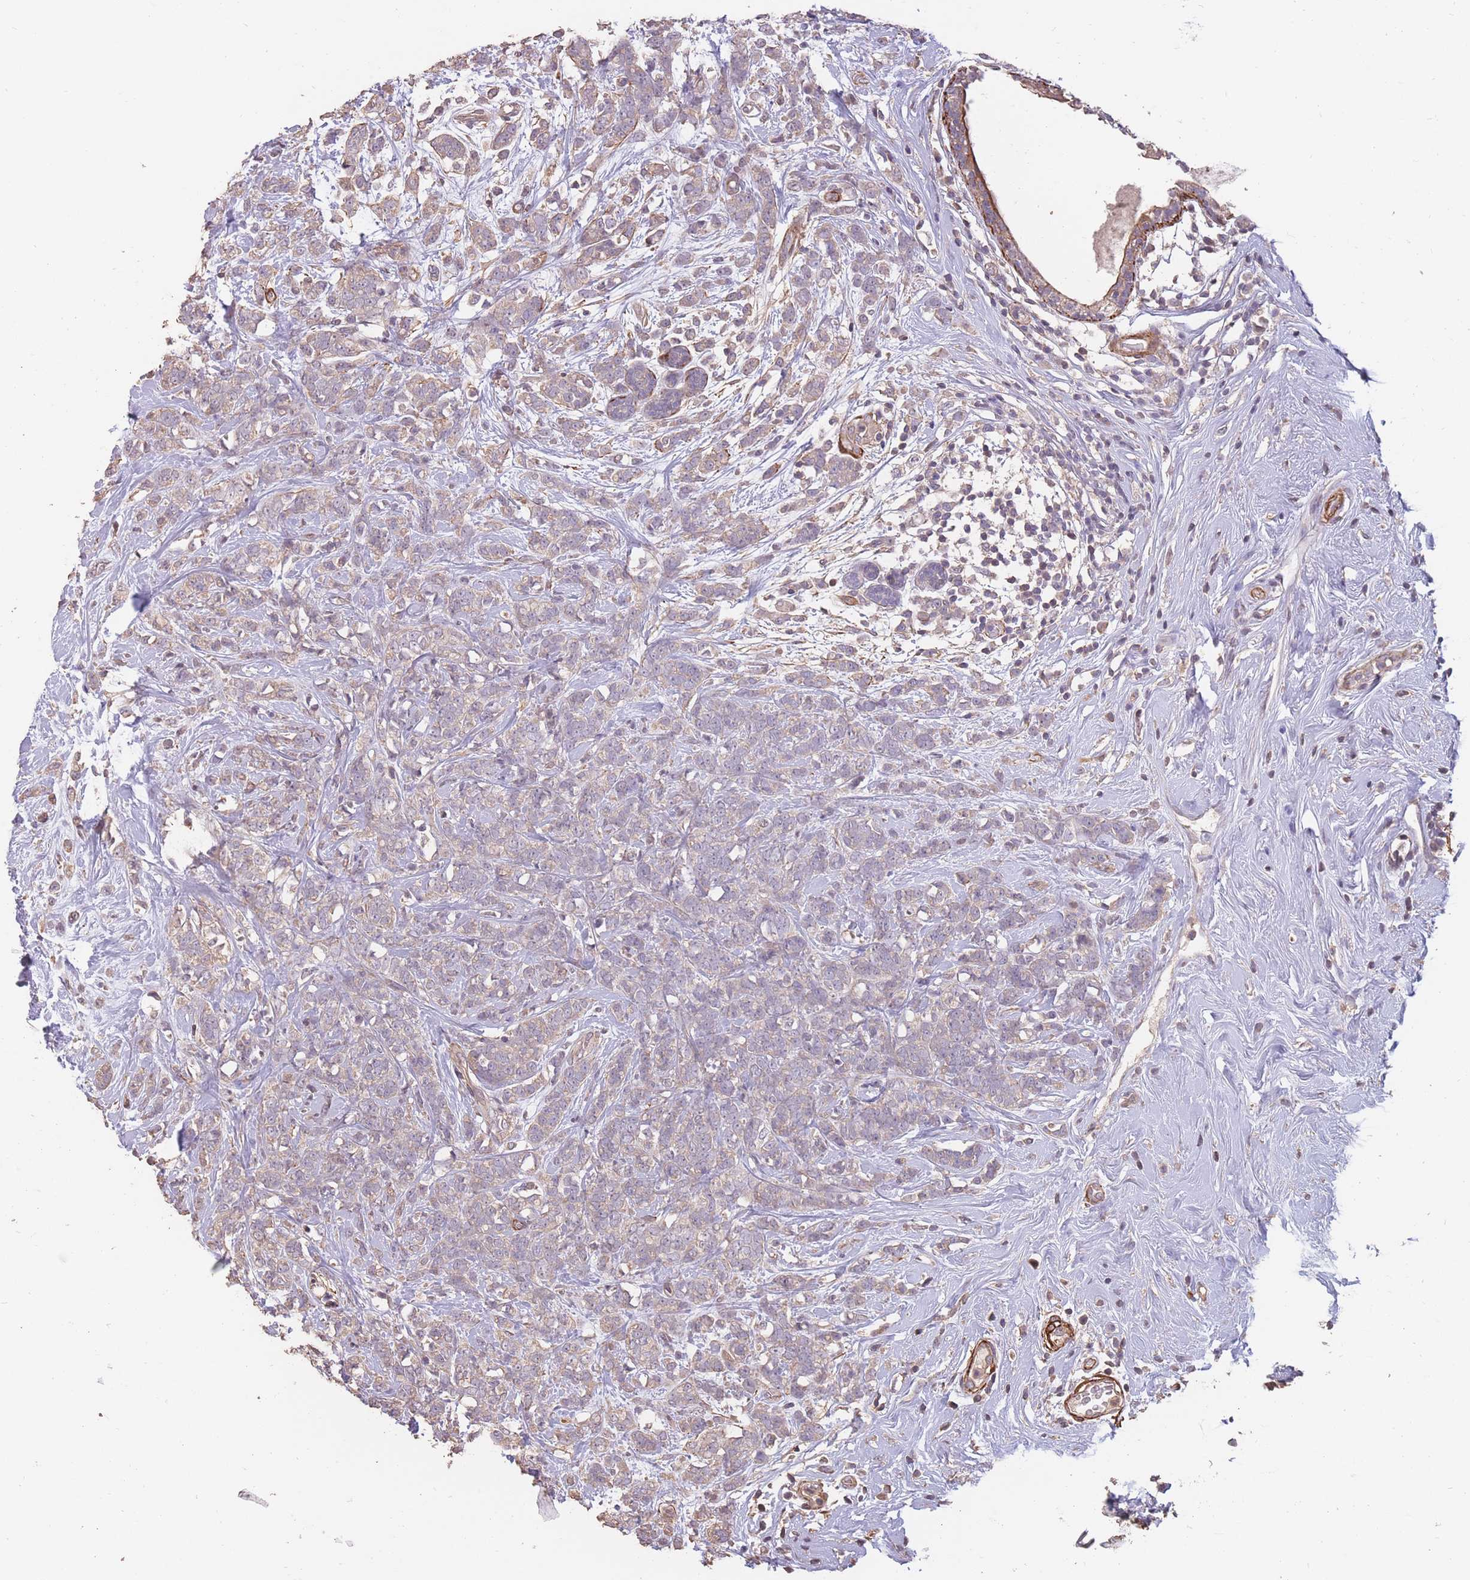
{"staining": {"intensity": "negative", "quantity": "none", "location": "none"}, "tissue": "breast cancer", "cell_type": "Tumor cells", "image_type": "cancer", "snomed": [{"axis": "morphology", "description": "Lobular carcinoma"}, {"axis": "topography", "description": "Breast"}], "caption": "Breast cancer (lobular carcinoma) stained for a protein using immunohistochemistry (IHC) reveals no positivity tumor cells.", "gene": "NLRC4", "patient": {"sex": "female", "age": 58}}